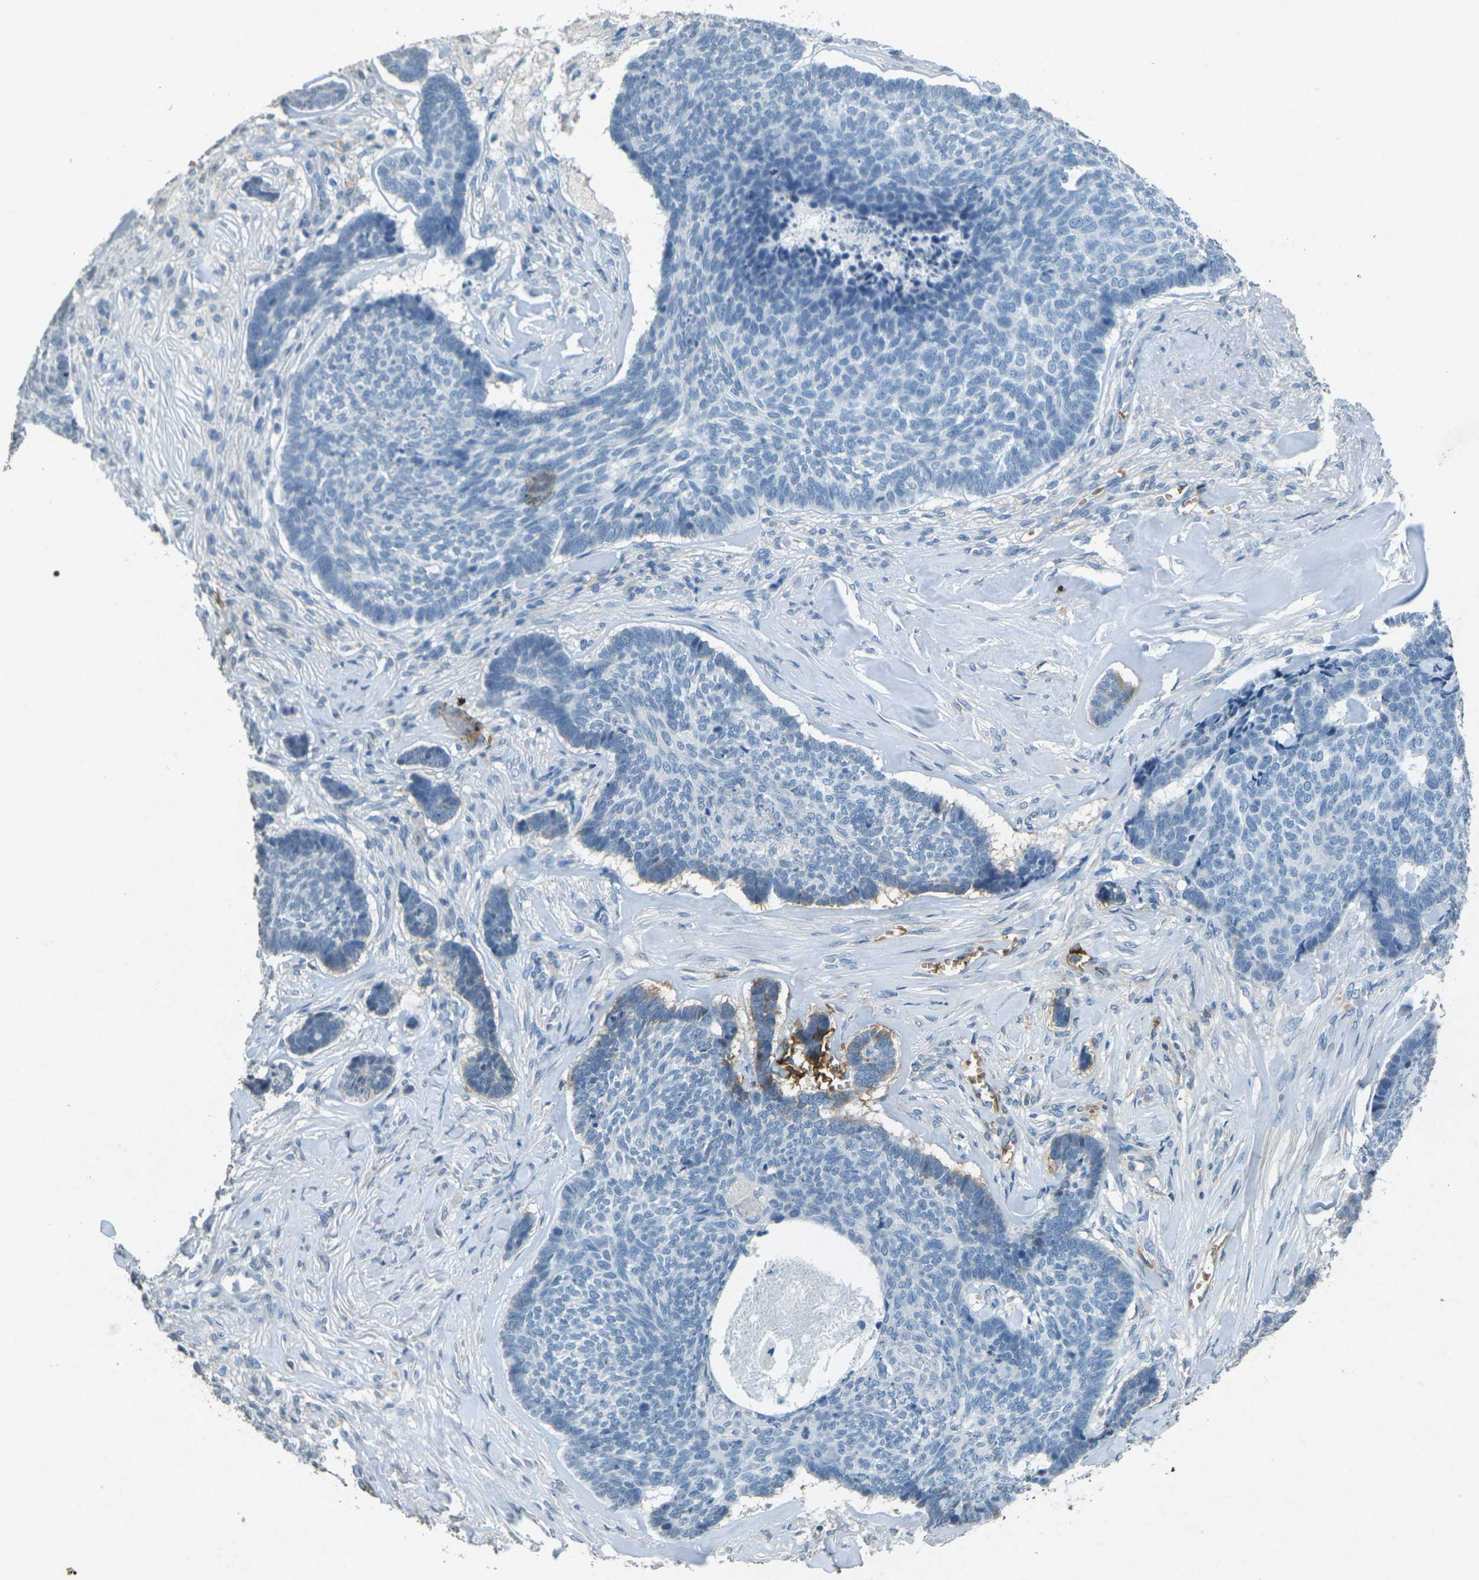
{"staining": {"intensity": "negative", "quantity": "none", "location": "none"}, "tissue": "skin cancer", "cell_type": "Tumor cells", "image_type": "cancer", "snomed": [{"axis": "morphology", "description": "Basal cell carcinoma"}, {"axis": "topography", "description": "Skin"}], "caption": "Tumor cells are negative for brown protein staining in basal cell carcinoma (skin).", "gene": "HBB", "patient": {"sex": "male", "age": 84}}